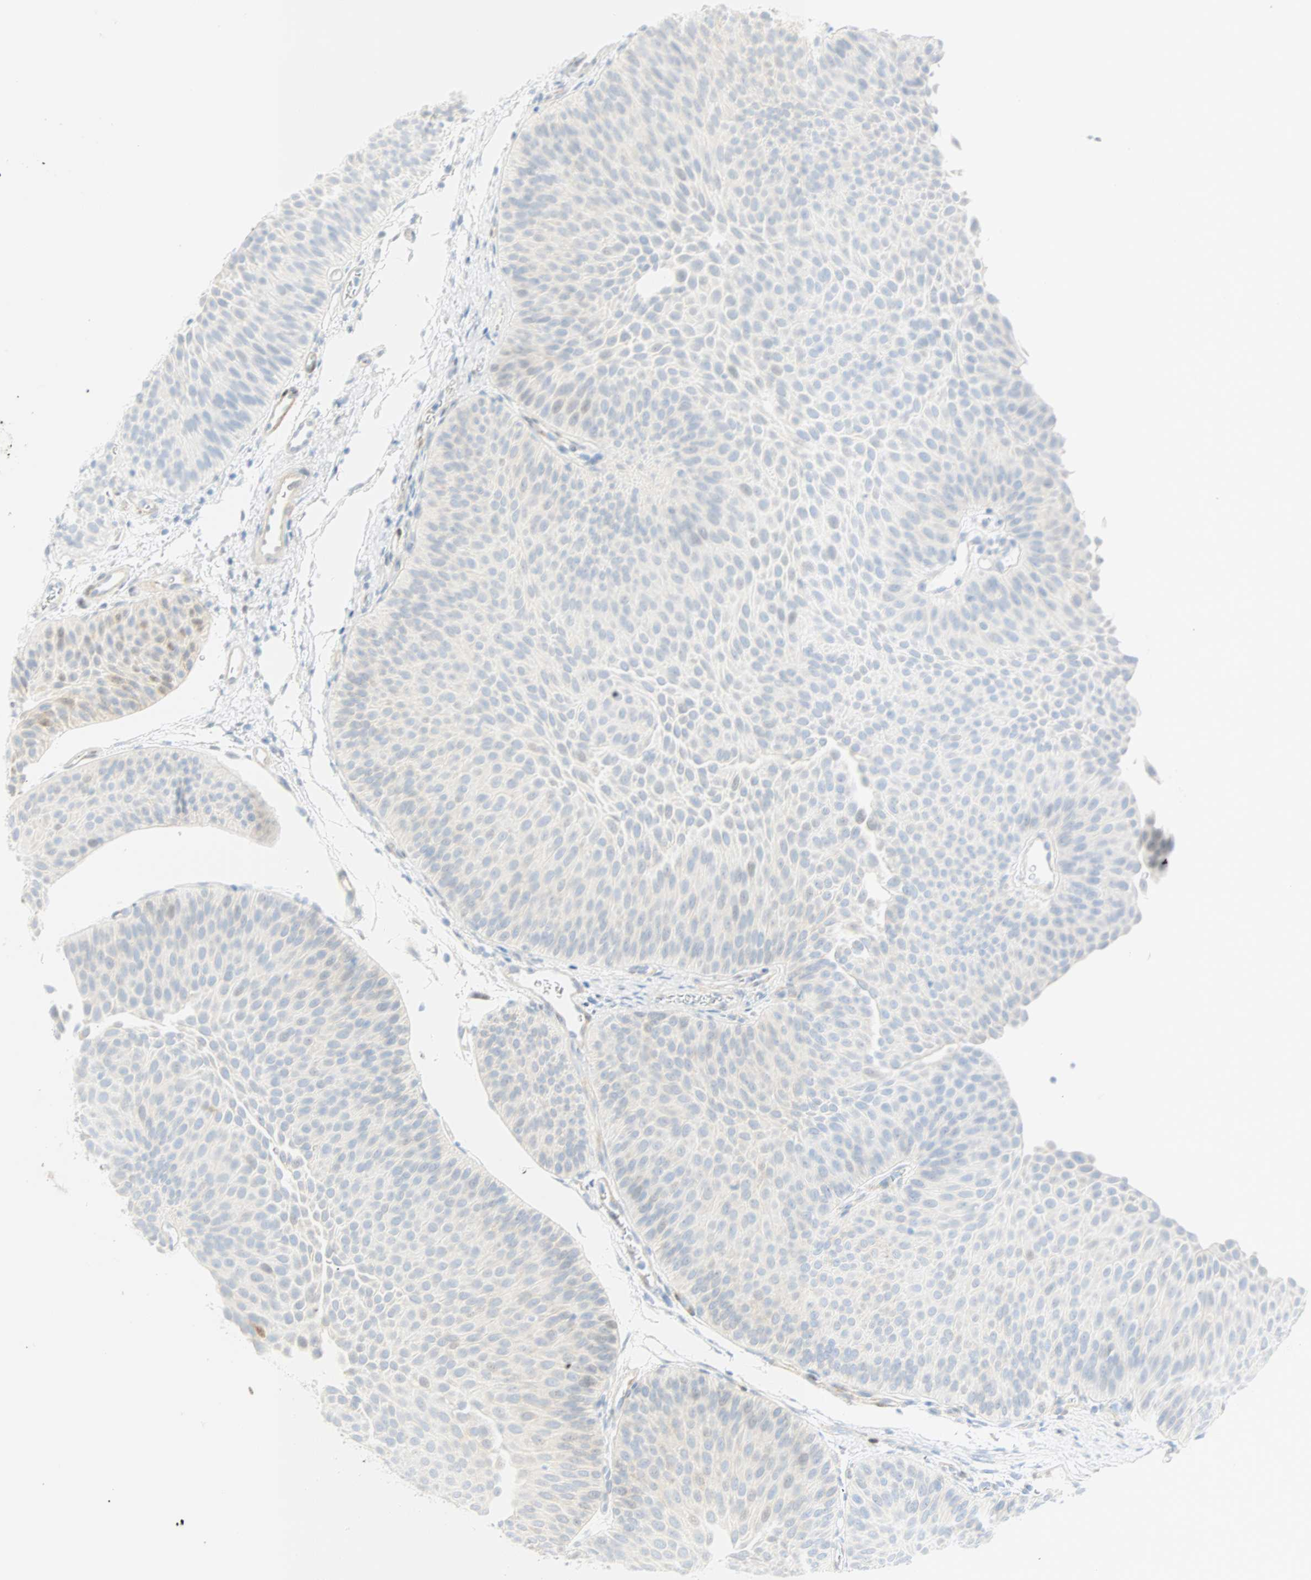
{"staining": {"intensity": "negative", "quantity": "none", "location": "none"}, "tissue": "urothelial cancer", "cell_type": "Tumor cells", "image_type": "cancer", "snomed": [{"axis": "morphology", "description": "Urothelial carcinoma, Low grade"}, {"axis": "topography", "description": "Urinary bladder"}], "caption": "An IHC histopathology image of low-grade urothelial carcinoma is shown. There is no staining in tumor cells of low-grade urothelial carcinoma. (Brightfield microscopy of DAB (3,3'-diaminobenzidine) immunohistochemistry (IHC) at high magnification).", "gene": "SELENBP1", "patient": {"sex": "female", "age": 60}}